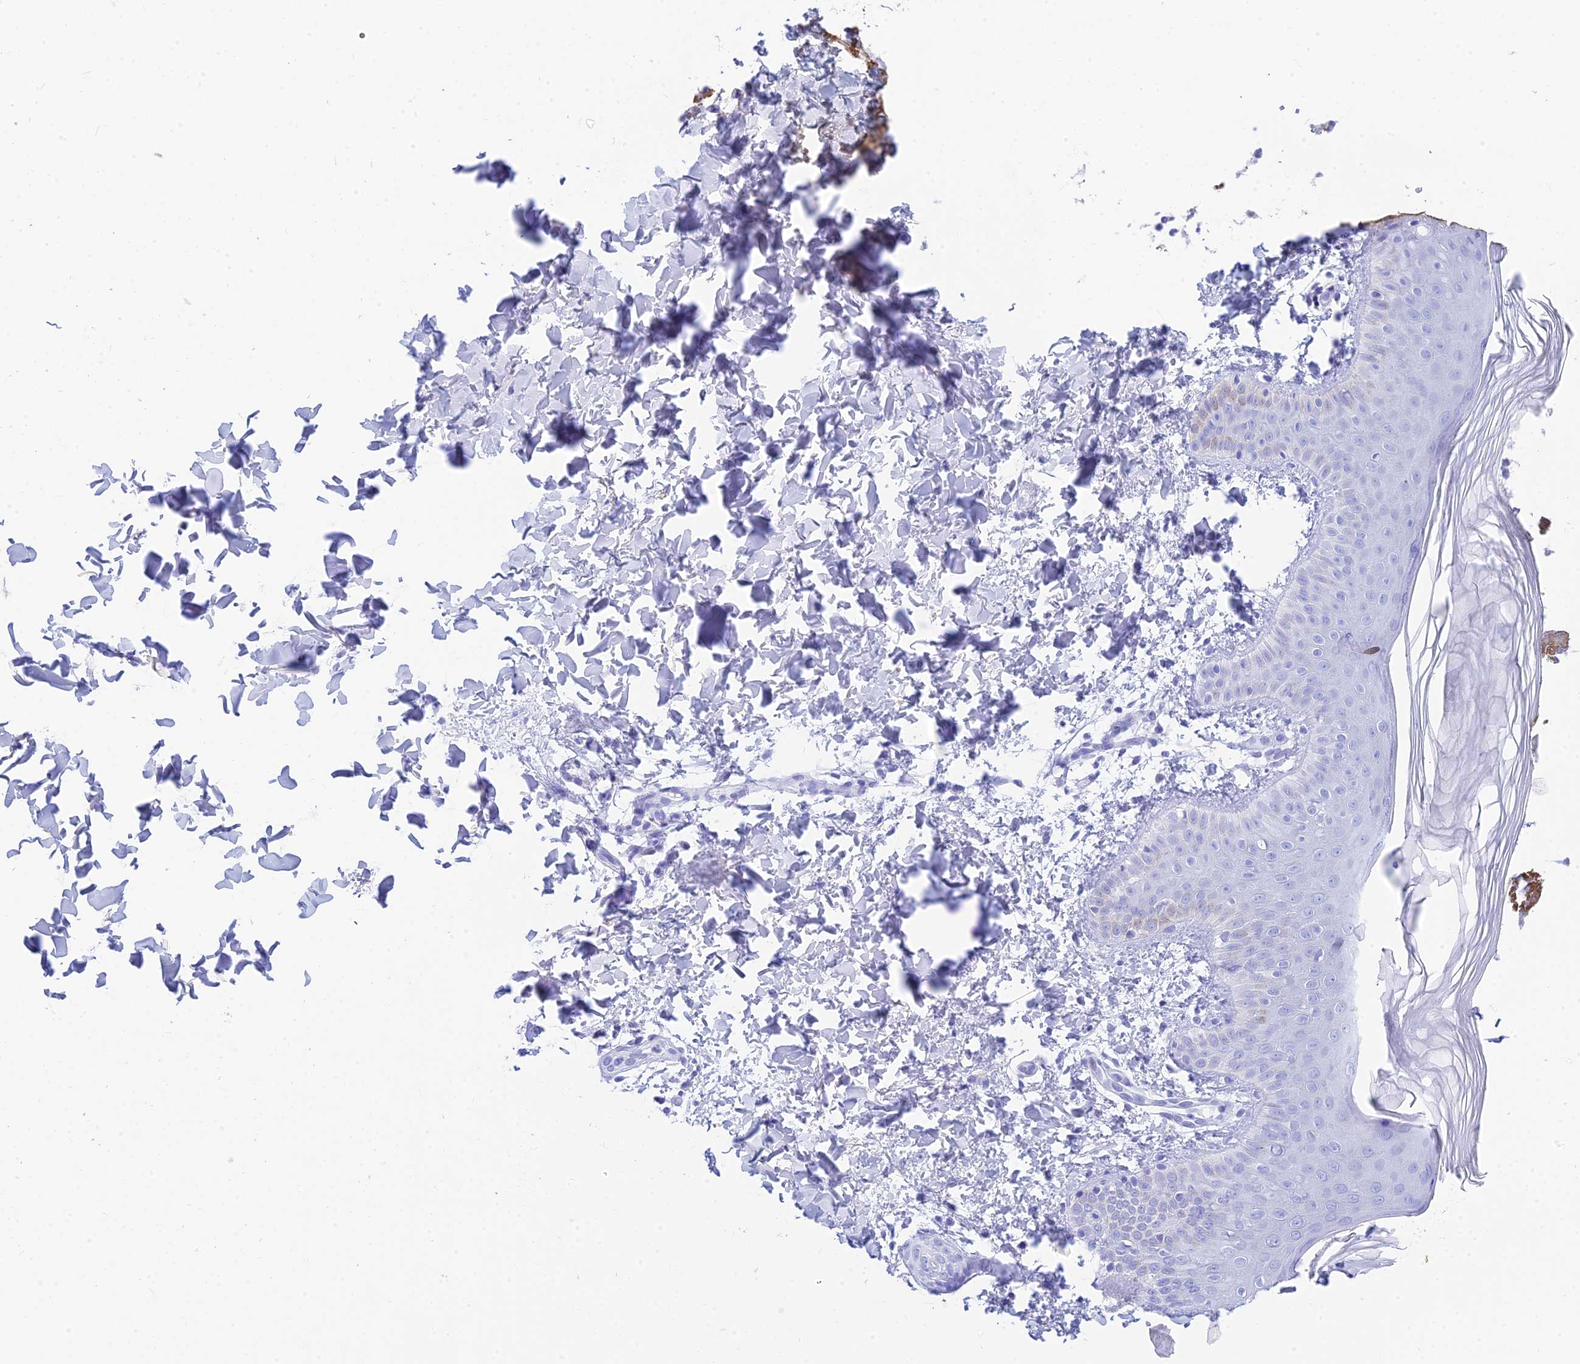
{"staining": {"intensity": "negative", "quantity": "none", "location": "none"}, "tissue": "skin", "cell_type": "Epidermal cells", "image_type": "normal", "snomed": [{"axis": "morphology", "description": "Normal tissue, NOS"}, {"axis": "morphology", "description": "Inflammation, NOS"}, {"axis": "topography", "description": "Soft tissue"}, {"axis": "topography", "description": "Anal"}], "caption": "Immunohistochemistry of normal skin displays no staining in epidermal cells.", "gene": "REG1A", "patient": {"sex": "female", "age": 15}}